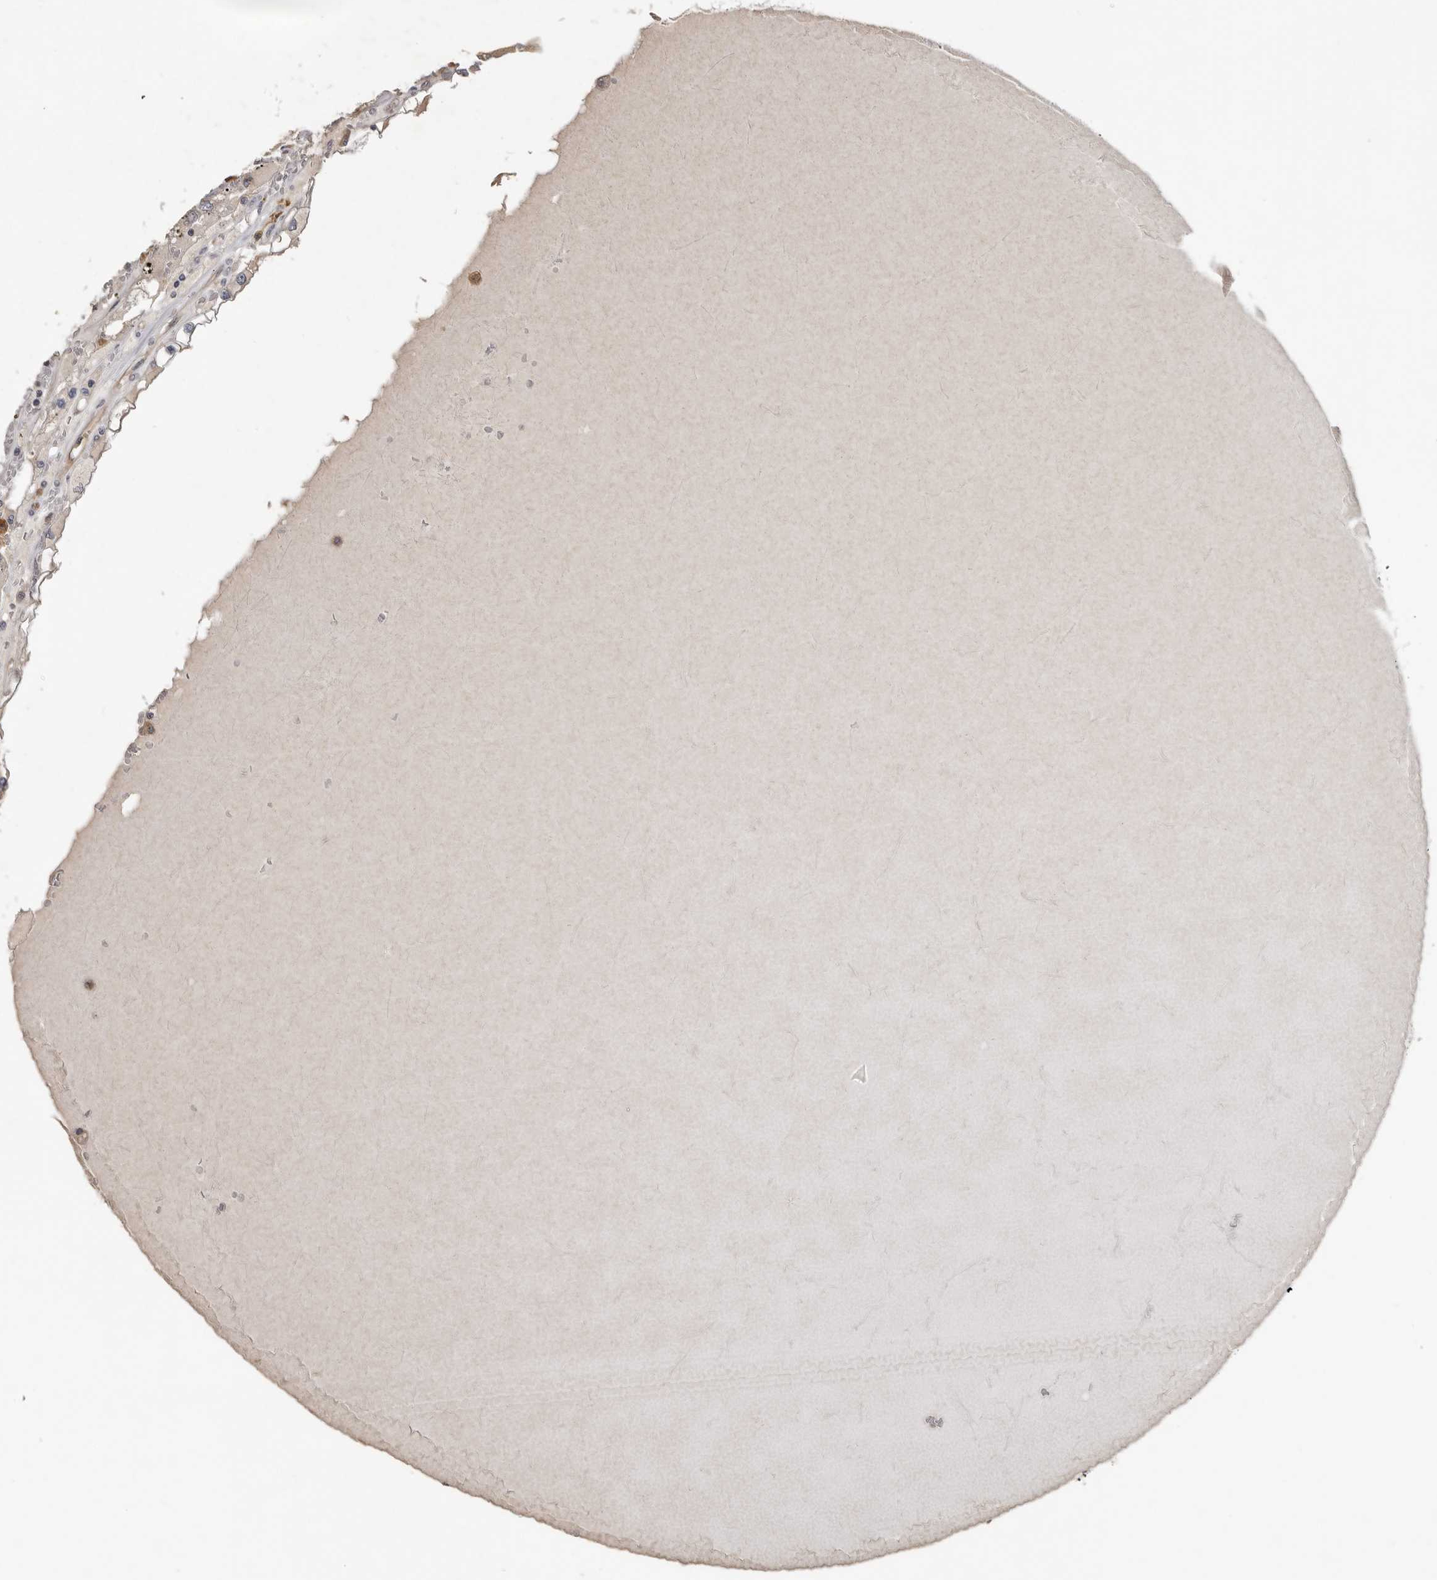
{"staining": {"intensity": "negative", "quantity": "none", "location": "none"}, "tissue": "renal cancer", "cell_type": "Tumor cells", "image_type": "cancer", "snomed": [{"axis": "morphology", "description": "Adenocarcinoma, NOS"}, {"axis": "topography", "description": "Kidney"}], "caption": "DAB immunohistochemical staining of human adenocarcinoma (renal) reveals no significant staining in tumor cells.", "gene": "CDCA8", "patient": {"sex": "male", "age": 56}}